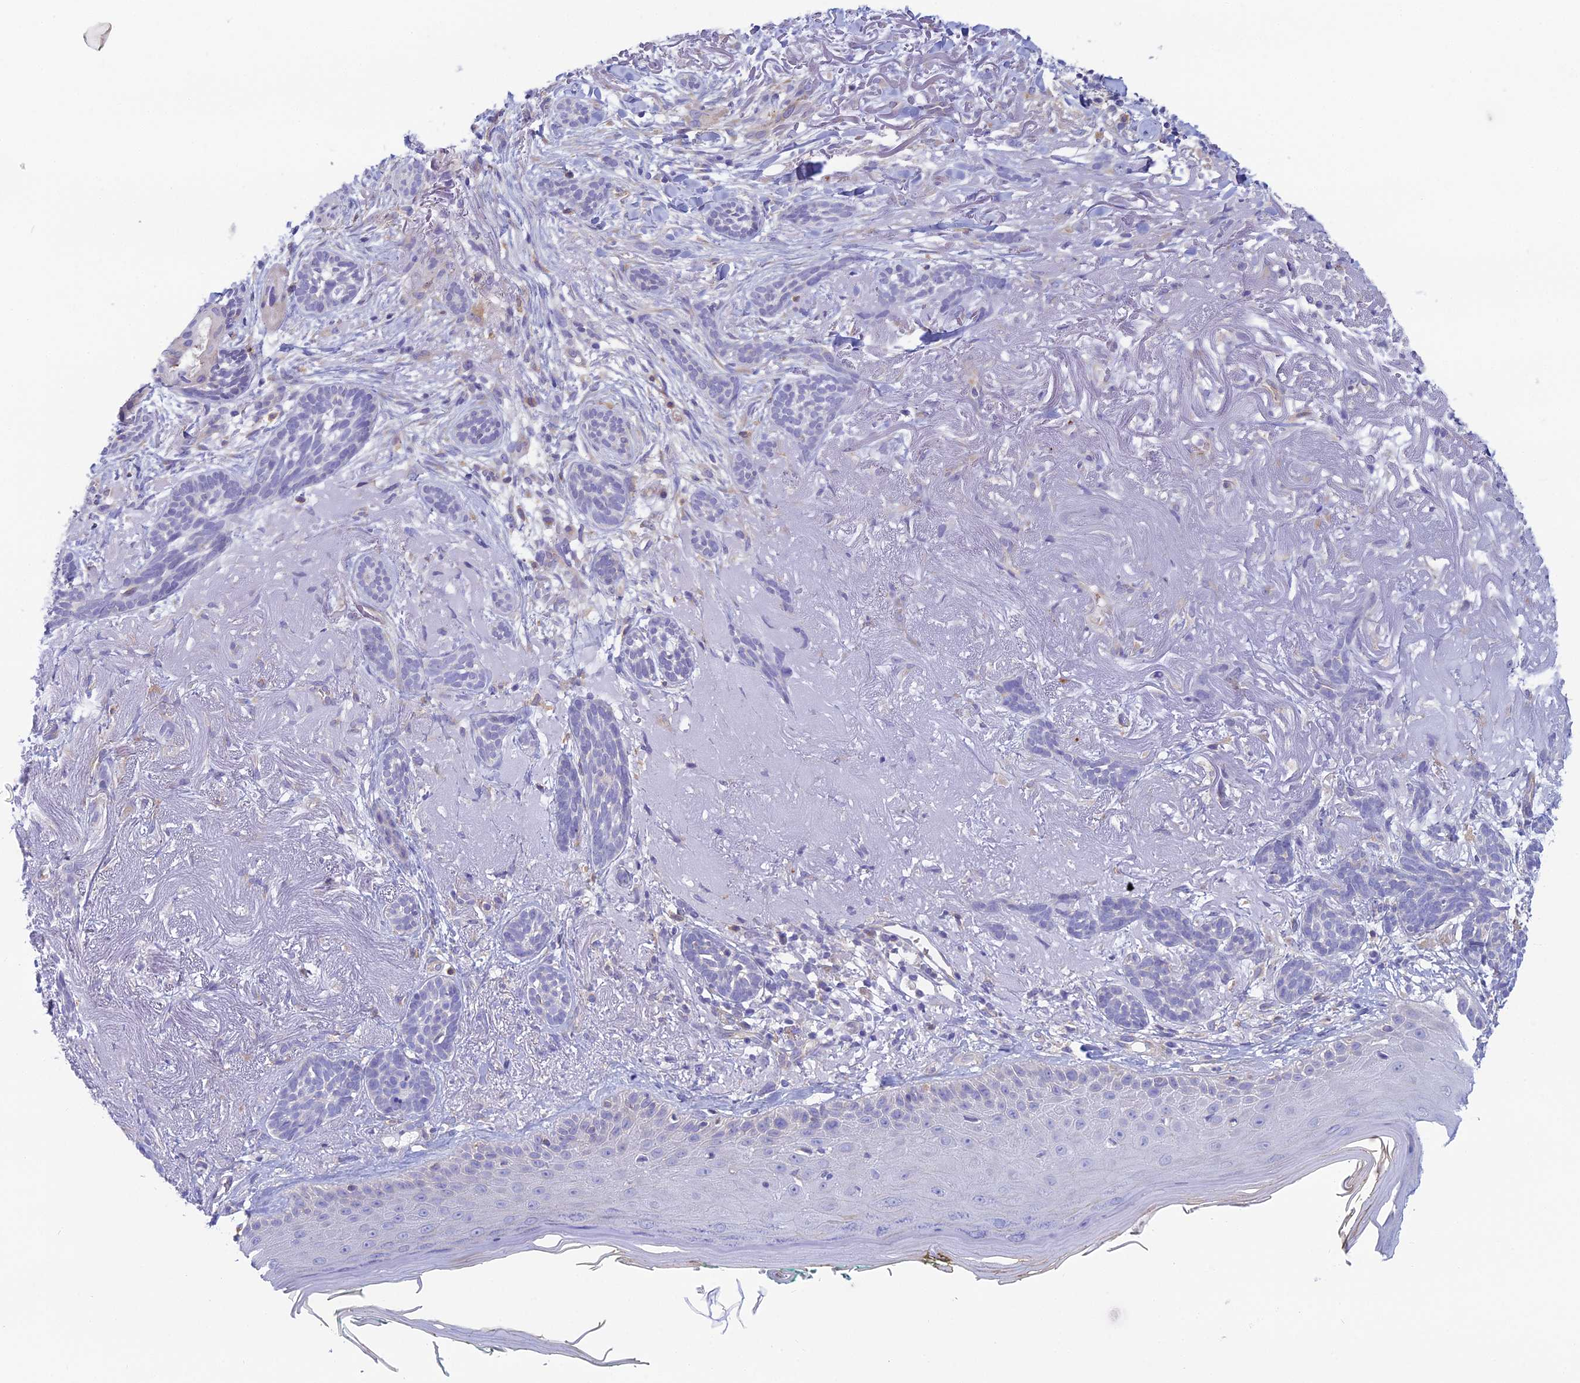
{"staining": {"intensity": "negative", "quantity": "none", "location": "none"}, "tissue": "skin cancer", "cell_type": "Tumor cells", "image_type": "cancer", "snomed": [{"axis": "morphology", "description": "Basal cell carcinoma"}, {"axis": "topography", "description": "Skin"}], "caption": "The histopathology image reveals no staining of tumor cells in skin basal cell carcinoma.", "gene": "ZNF564", "patient": {"sex": "male", "age": 71}}